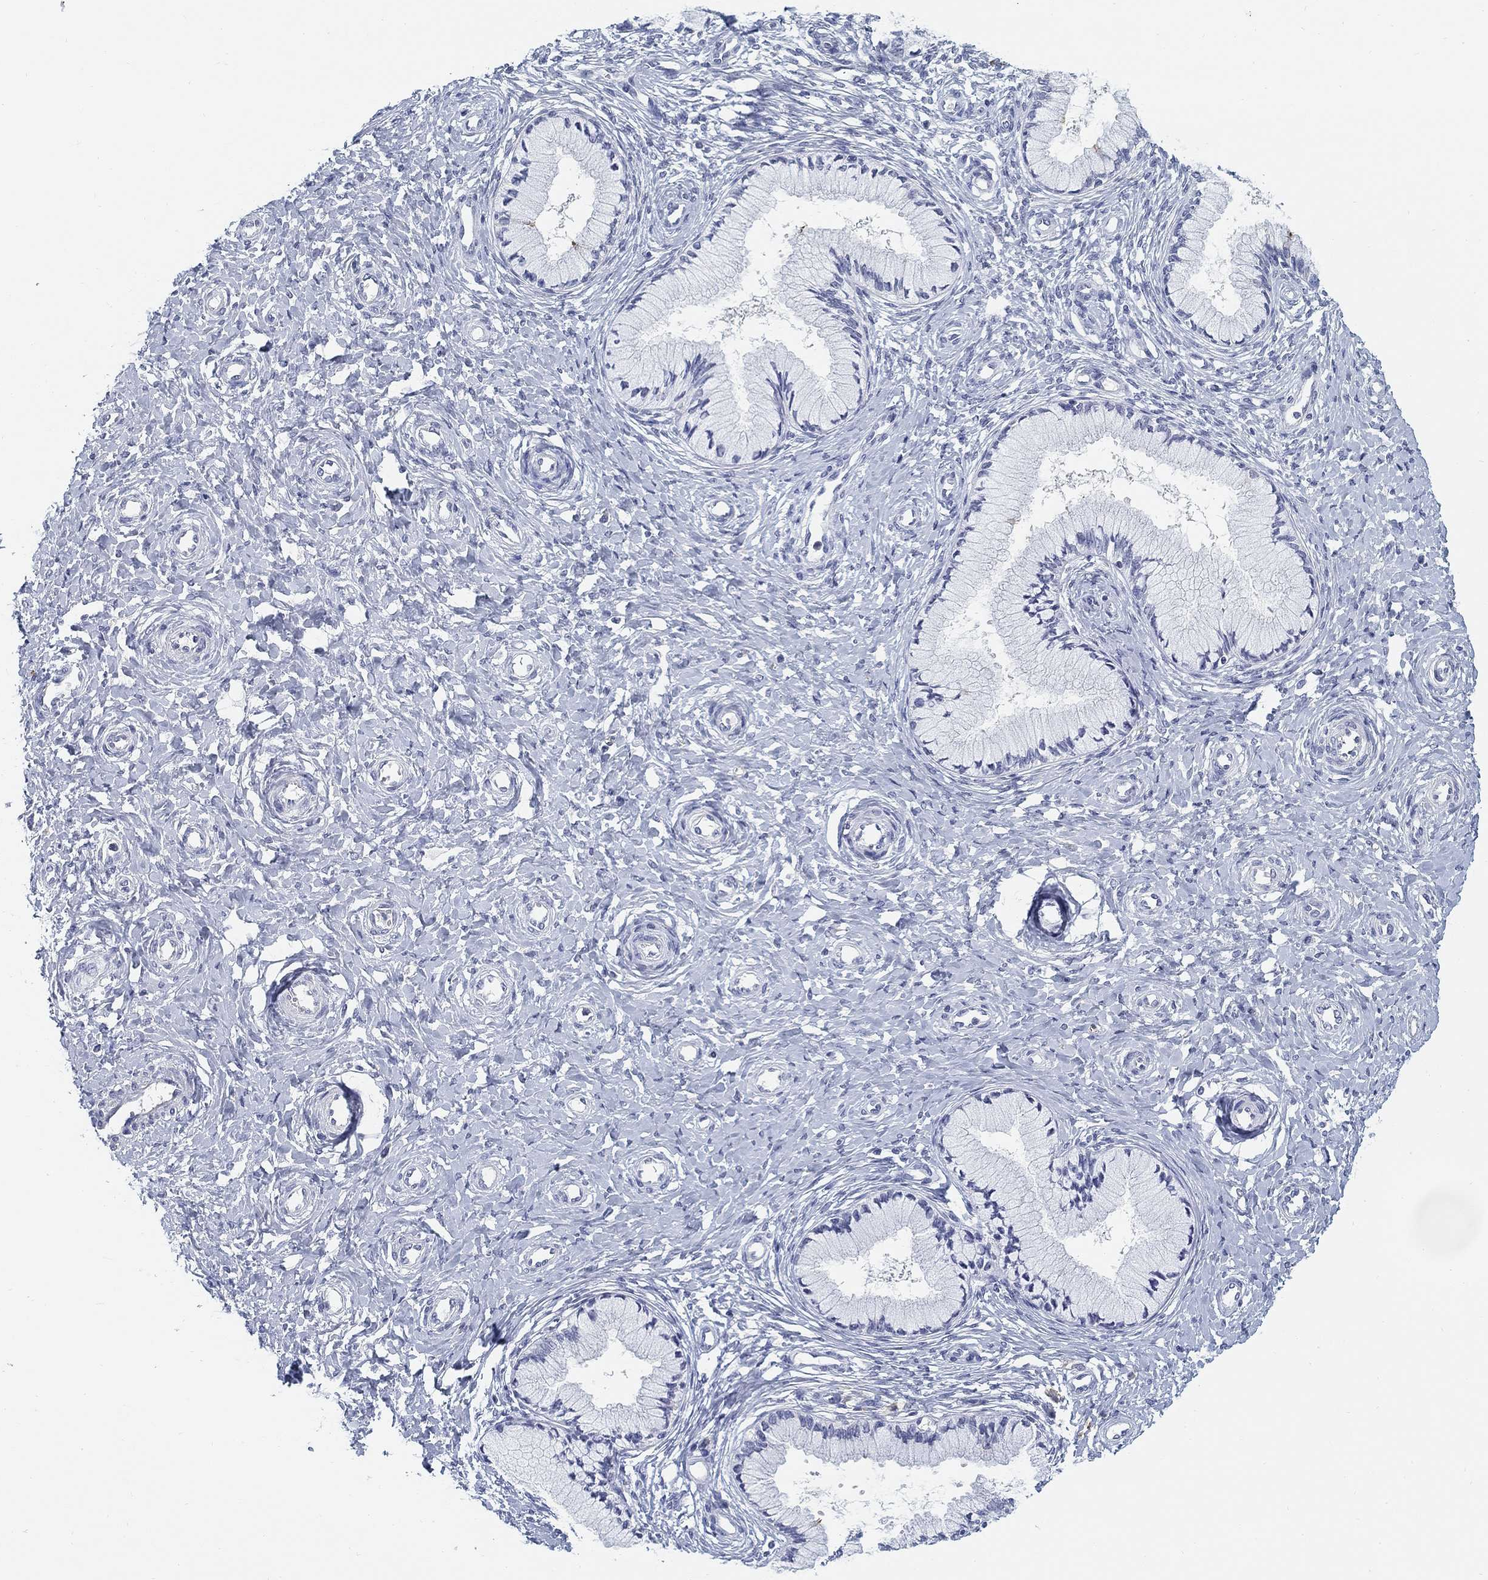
{"staining": {"intensity": "negative", "quantity": "none", "location": "none"}, "tissue": "cervix", "cell_type": "Glandular cells", "image_type": "normal", "snomed": [{"axis": "morphology", "description": "Normal tissue, NOS"}, {"axis": "topography", "description": "Cervix"}], "caption": "This micrograph is of benign cervix stained with immunohistochemistry to label a protein in brown with the nuclei are counter-stained blue. There is no staining in glandular cells.", "gene": "SLC2A5", "patient": {"sex": "female", "age": 37}}